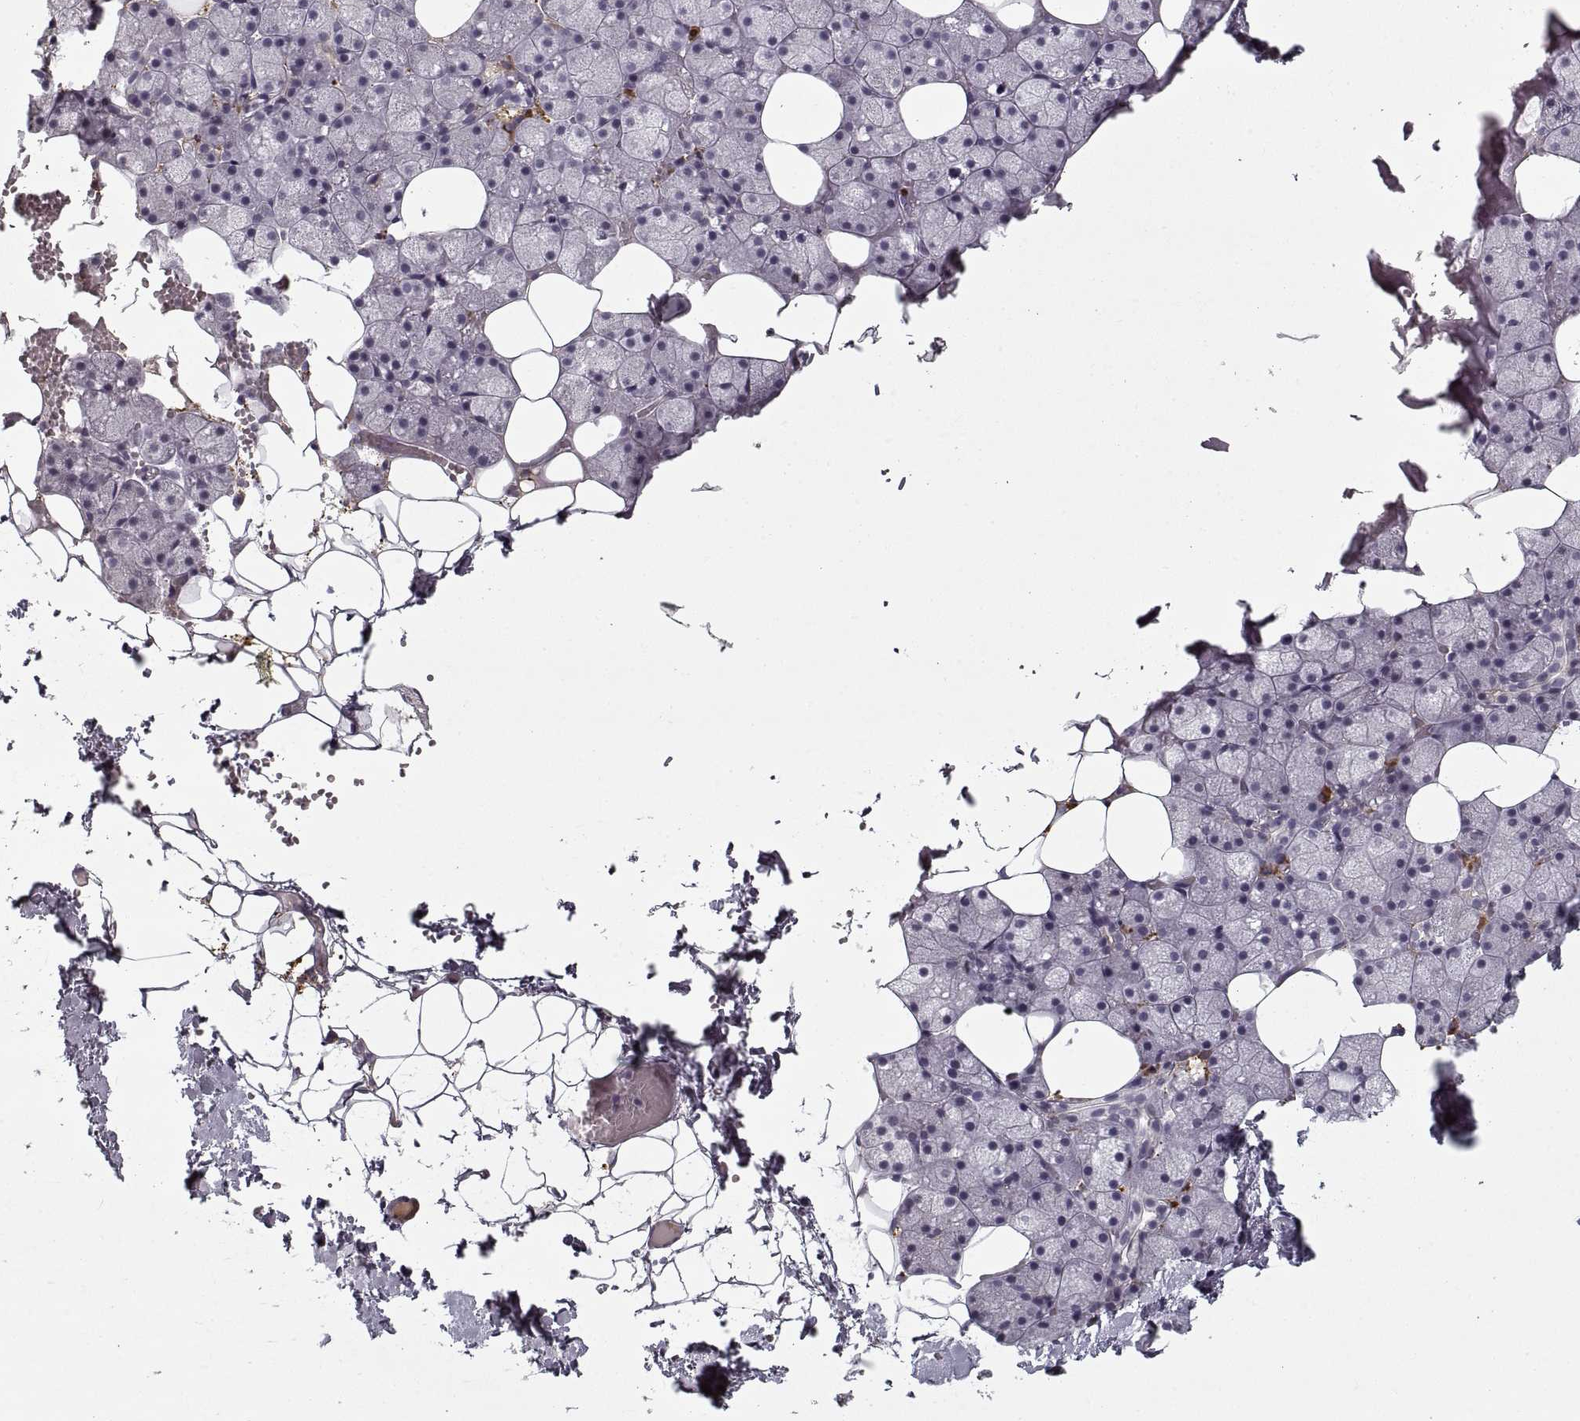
{"staining": {"intensity": "moderate", "quantity": "<25%", "location": "cytoplasmic/membranous"}, "tissue": "salivary gland", "cell_type": "Glandular cells", "image_type": "normal", "snomed": [{"axis": "morphology", "description": "Normal tissue, NOS"}, {"axis": "topography", "description": "Salivary gland"}], "caption": "DAB (3,3'-diaminobenzidine) immunohistochemical staining of unremarkable salivary gland displays moderate cytoplasmic/membranous protein expression in approximately <25% of glandular cells.", "gene": "GAD2", "patient": {"sex": "male", "age": 38}}